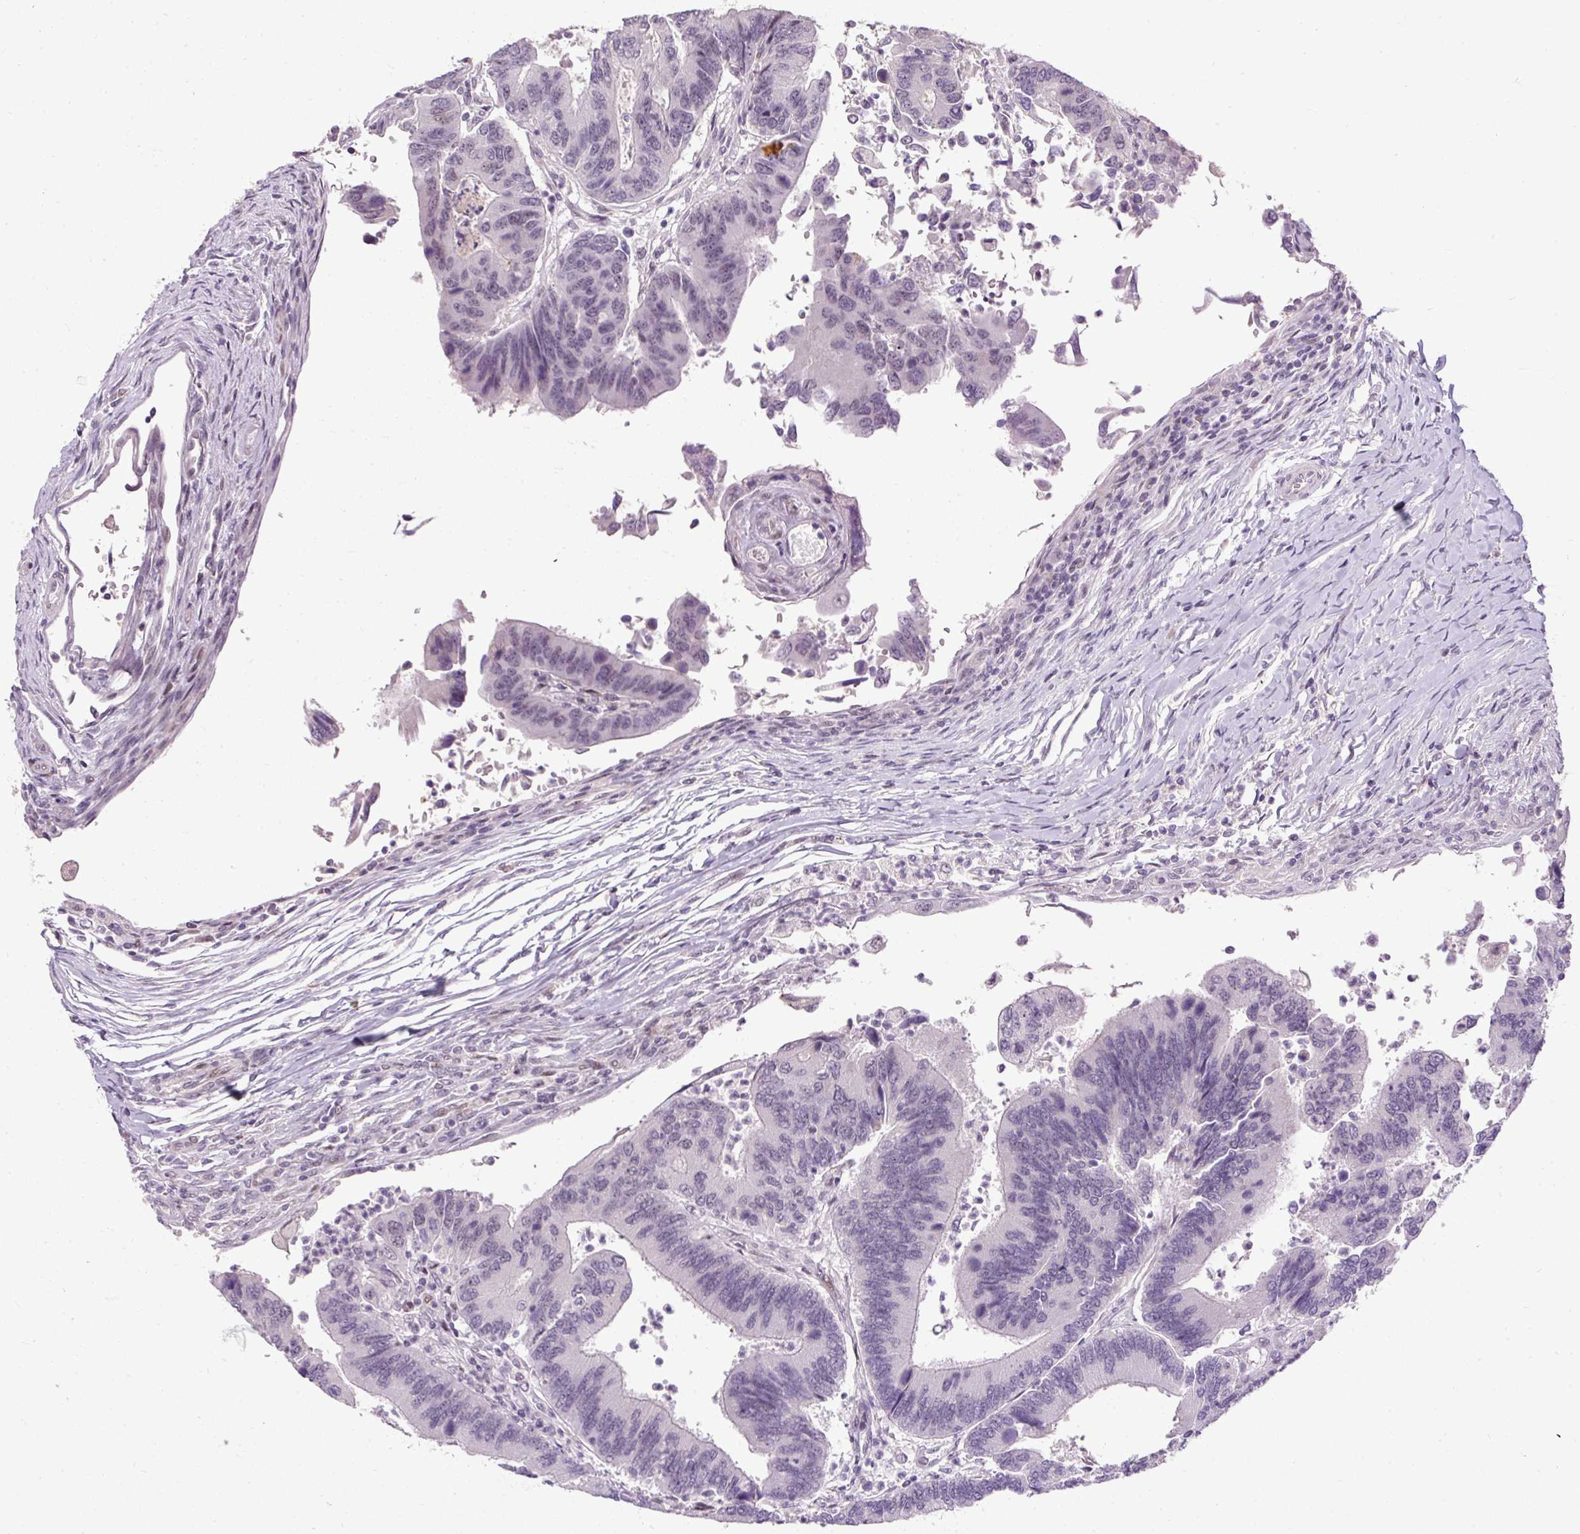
{"staining": {"intensity": "moderate", "quantity": "<25%", "location": "nuclear"}, "tissue": "colorectal cancer", "cell_type": "Tumor cells", "image_type": "cancer", "snomed": [{"axis": "morphology", "description": "Adenocarcinoma, NOS"}, {"axis": "topography", "description": "Colon"}], "caption": "Immunohistochemical staining of adenocarcinoma (colorectal) shows low levels of moderate nuclear positivity in about <25% of tumor cells. (DAB (3,3'-diaminobenzidine) = brown stain, brightfield microscopy at high magnification).", "gene": "ARHGEF18", "patient": {"sex": "female", "age": 67}}